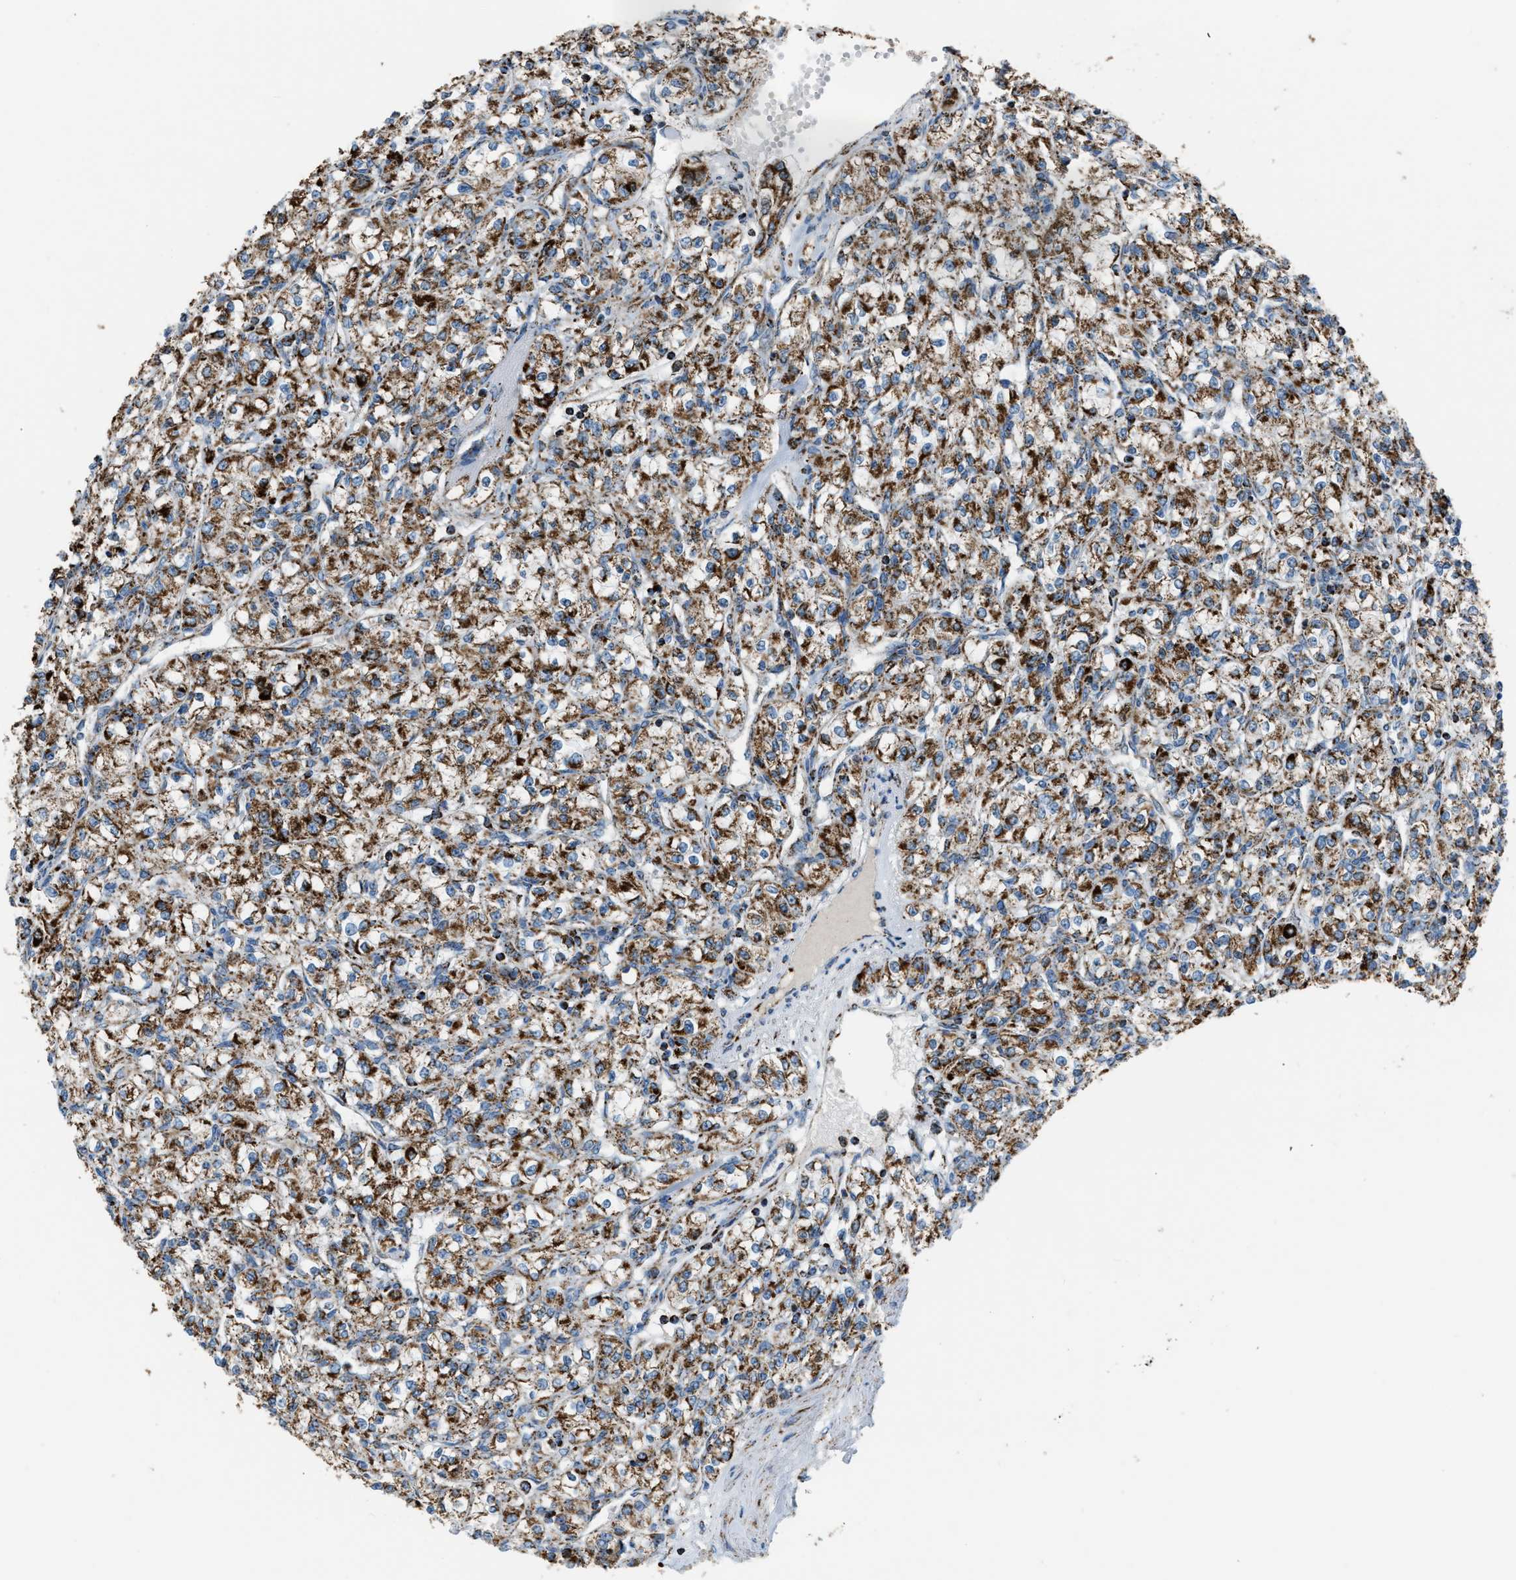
{"staining": {"intensity": "strong", "quantity": ">75%", "location": "cytoplasmic/membranous"}, "tissue": "renal cancer", "cell_type": "Tumor cells", "image_type": "cancer", "snomed": [{"axis": "morphology", "description": "Adenocarcinoma, NOS"}, {"axis": "topography", "description": "Kidney"}], "caption": "Immunohistochemistry staining of renal adenocarcinoma, which reveals high levels of strong cytoplasmic/membranous positivity in about >75% of tumor cells indicating strong cytoplasmic/membranous protein staining. The staining was performed using DAB (brown) for protein detection and nuclei were counterstained in hematoxylin (blue).", "gene": "MDH2", "patient": {"sex": "male", "age": 77}}